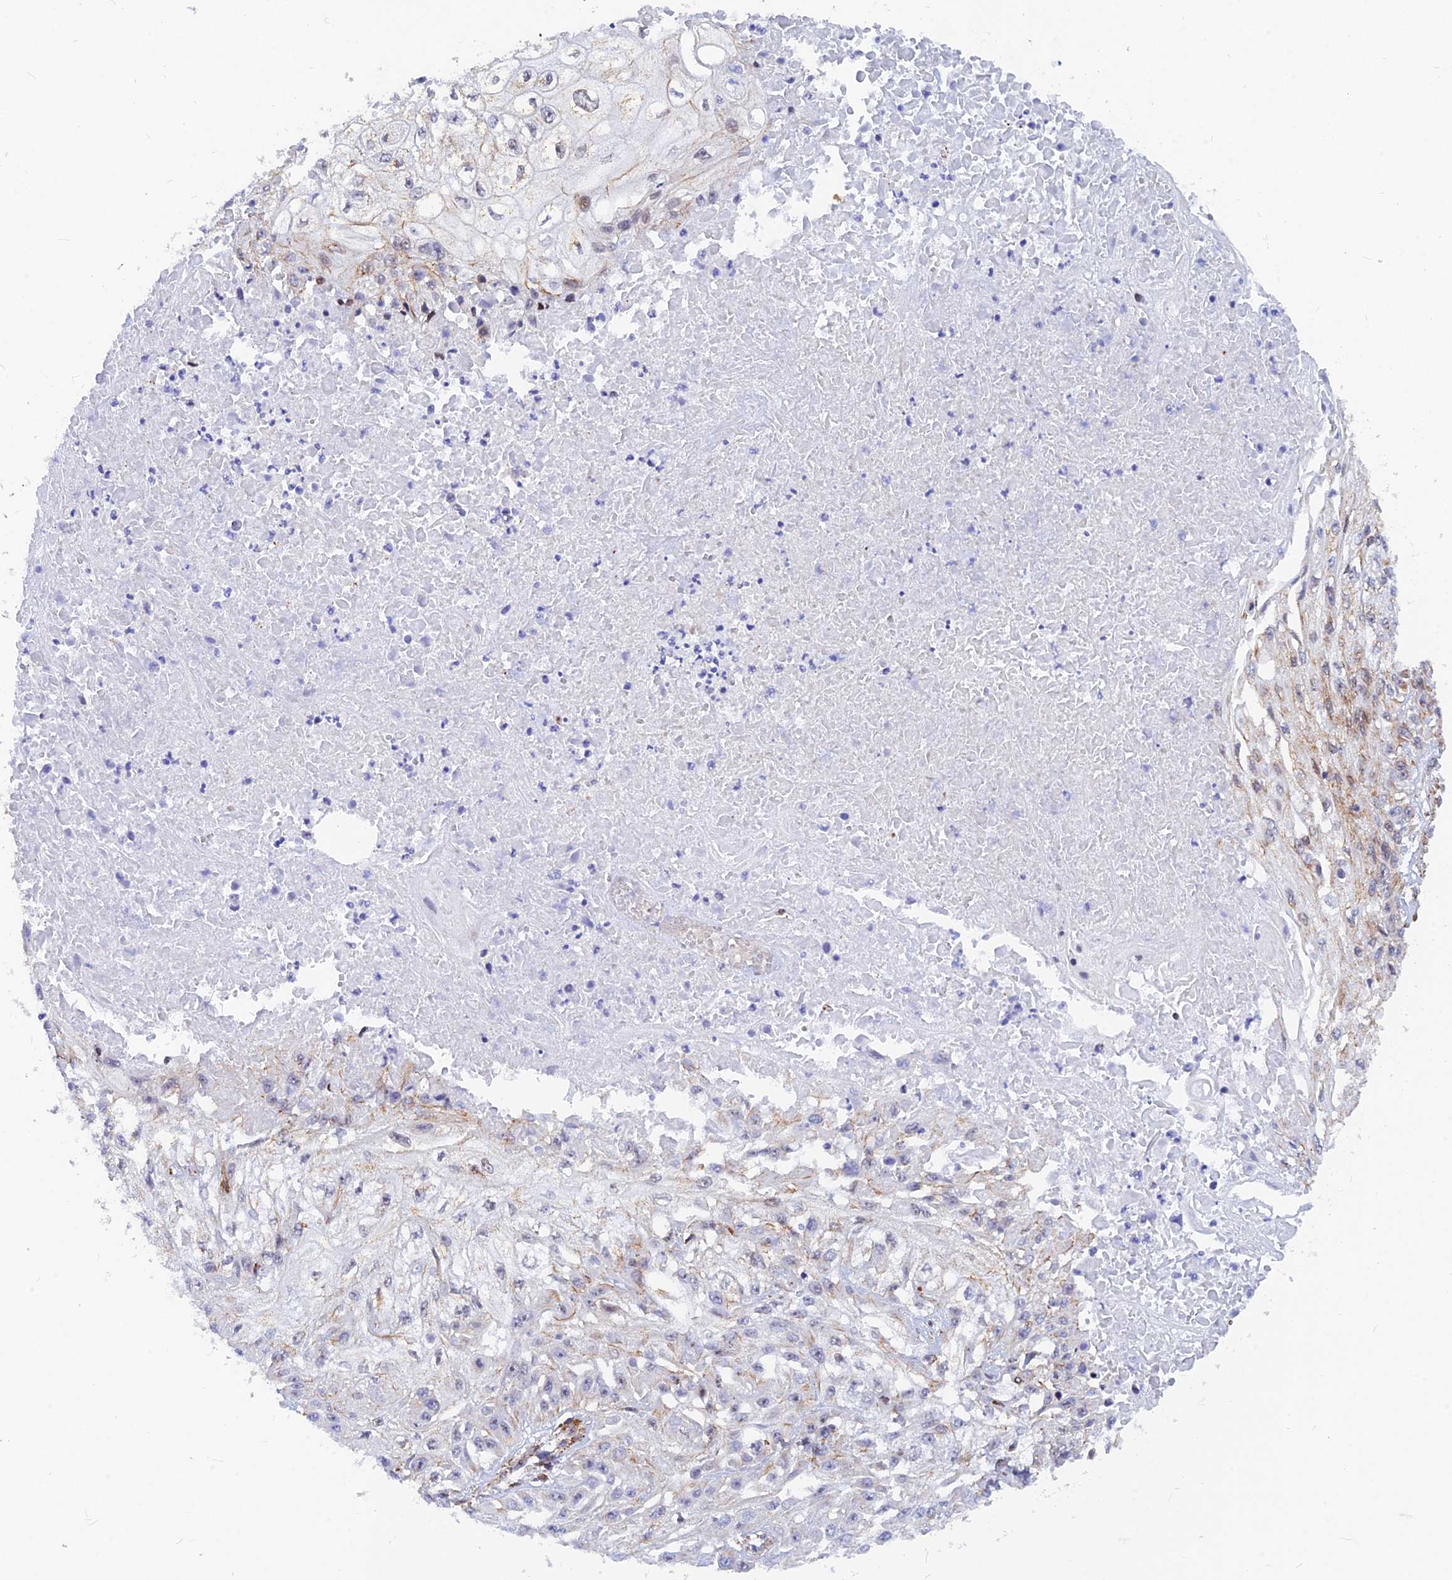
{"staining": {"intensity": "weak", "quantity": "<25%", "location": "cytoplasmic/membranous"}, "tissue": "skin cancer", "cell_type": "Tumor cells", "image_type": "cancer", "snomed": [{"axis": "morphology", "description": "Squamous cell carcinoma, NOS"}, {"axis": "morphology", "description": "Squamous cell carcinoma, metastatic, NOS"}, {"axis": "topography", "description": "Skin"}, {"axis": "topography", "description": "Lymph node"}], "caption": "There is no significant staining in tumor cells of skin squamous cell carcinoma. (Immunohistochemistry, brightfield microscopy, high magnification).", "gene": "VSTM2L", "patient": {"sex": "male", "age": 75}}